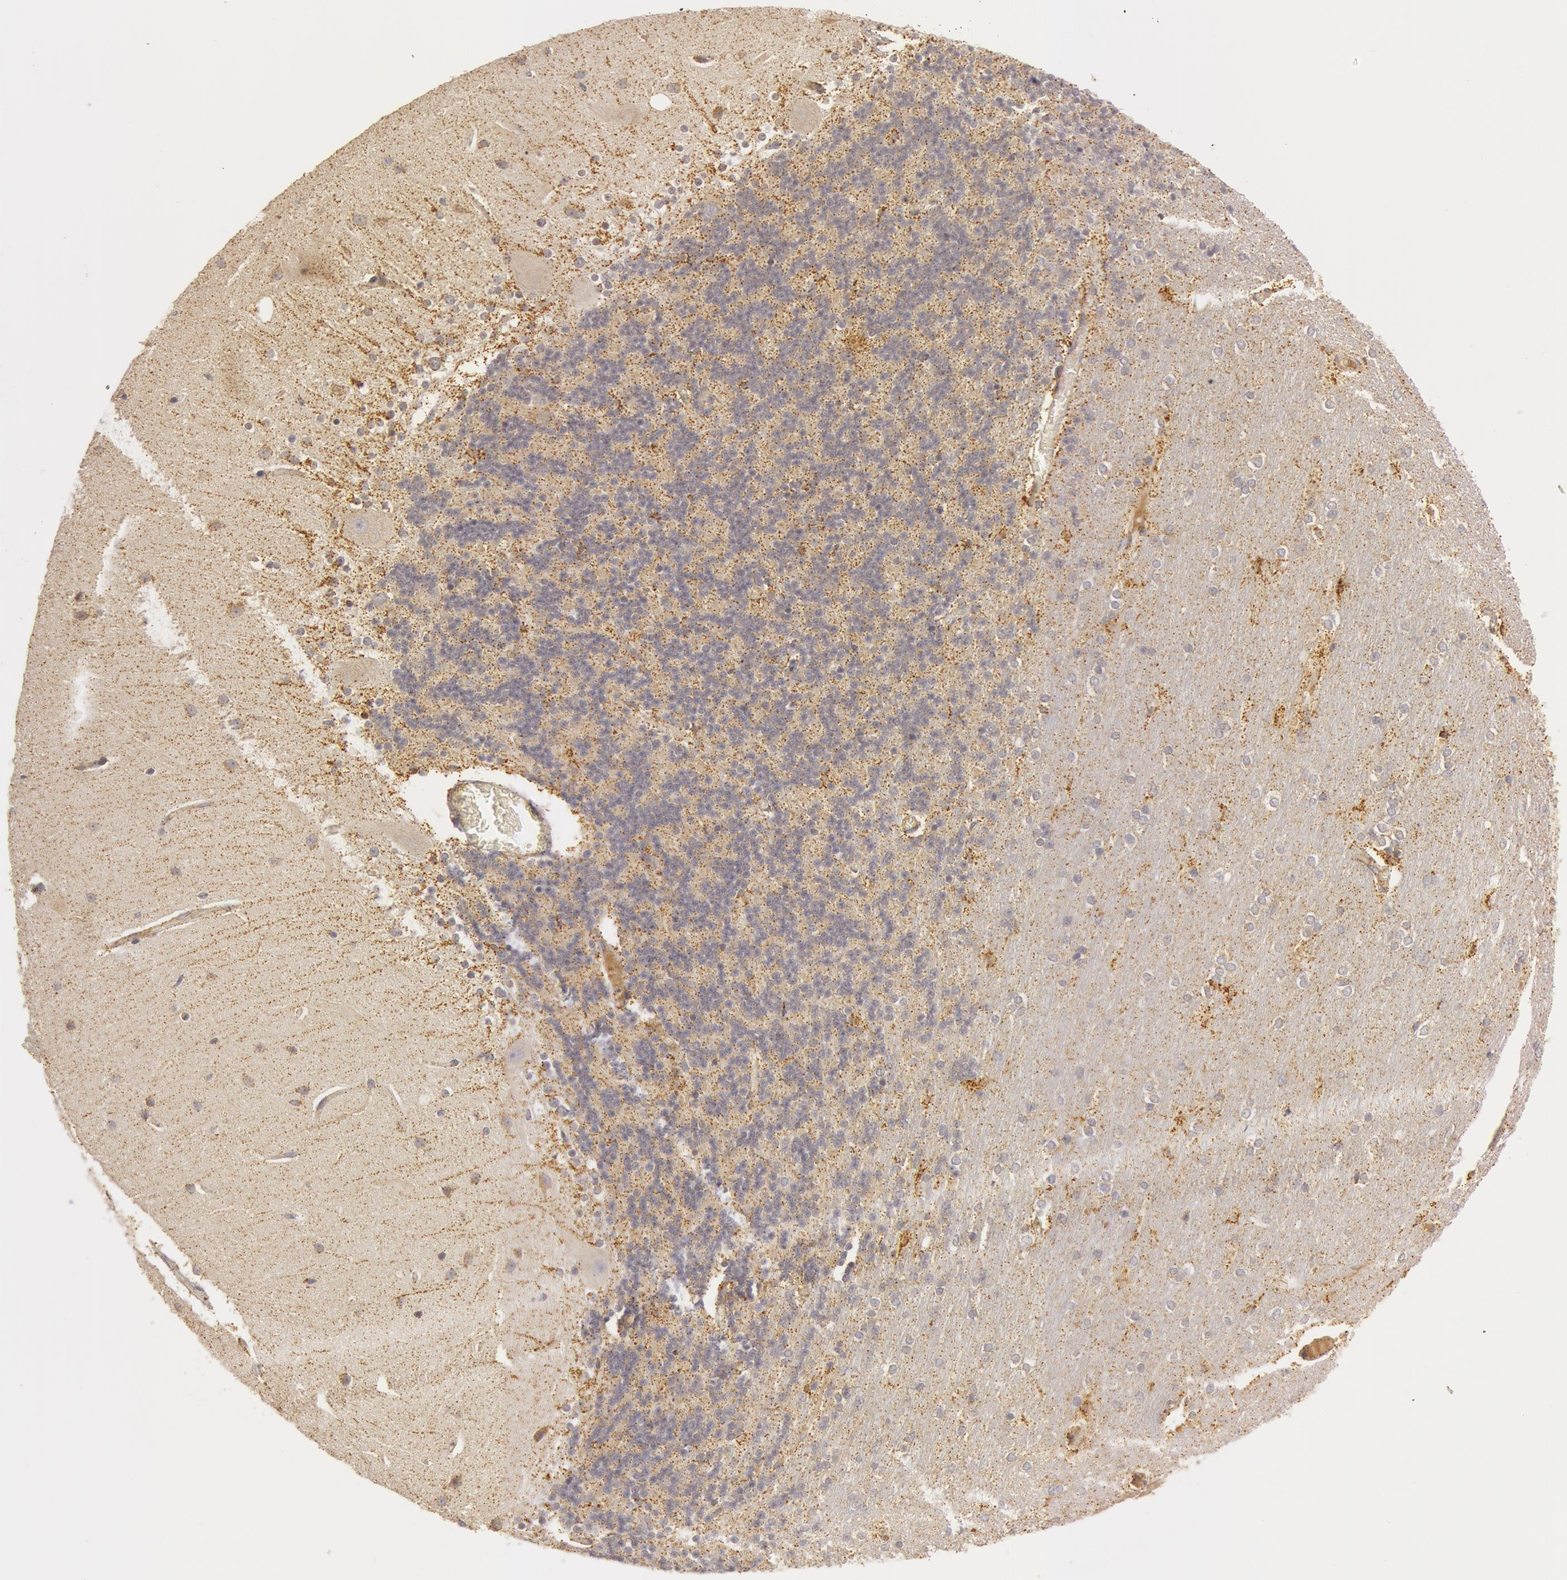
{"staining": {"intensity": "weak", "quantity": ">75%", "location": "cytoplasmic/membranous"}, "tissue": "cerebellum", "cell_type": "Cells in granular layer", "image_type": "normal", "snomed": [{"axis": "morphology", "description": "Normal tissue, NOS"}, {"axis": "topography", "description": "Cerebellum"}], "caption": "Protein expression analysis of benign human cerebellum reveals weak cytoplasmic/membranous staining in about >75% of cells in granular layer. Ihc stains the protein in brown and the nuclei are stained blue.", "gene": "C7", "patient": {"sex": "female", "age": 54}}